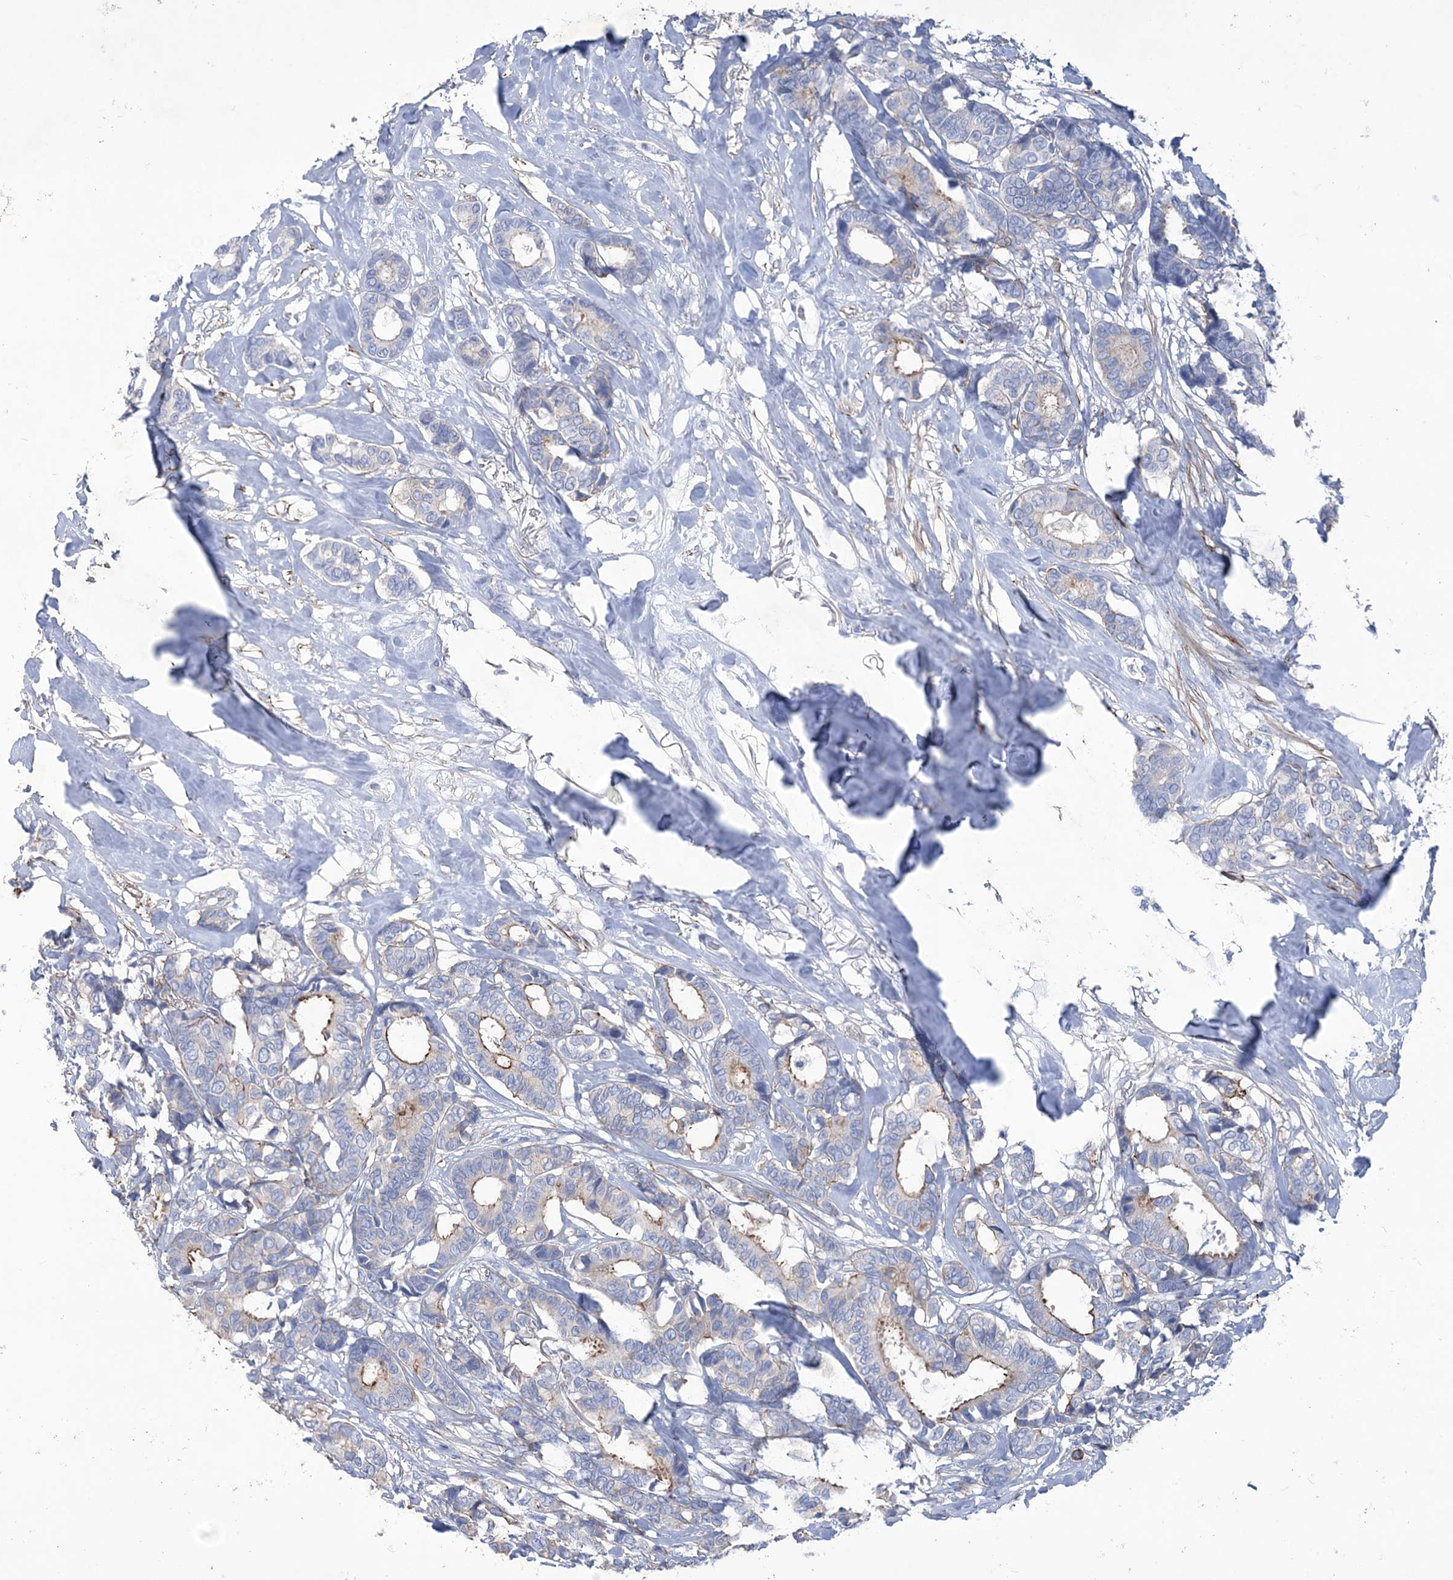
{"staining": {"intensity": "negative", "quantity": "none", "location": "none"}, "tissue": "breast cancer", "cell_type": "Tumor cells", "image_type": "cancer", "snomed": [{"axis": "morphology", "description": "Duct carcinoma"}, {"axis": "topography", "description": "Breast"}], "caption": "Tumor cells are negative for protein expression in human breast infiltrating ductal carcinoma. (Immunohistochemistry, brightfield microscopy, high magnification).", "gene": "WDR74", "patient": {"sex": "female", "age": 87}}